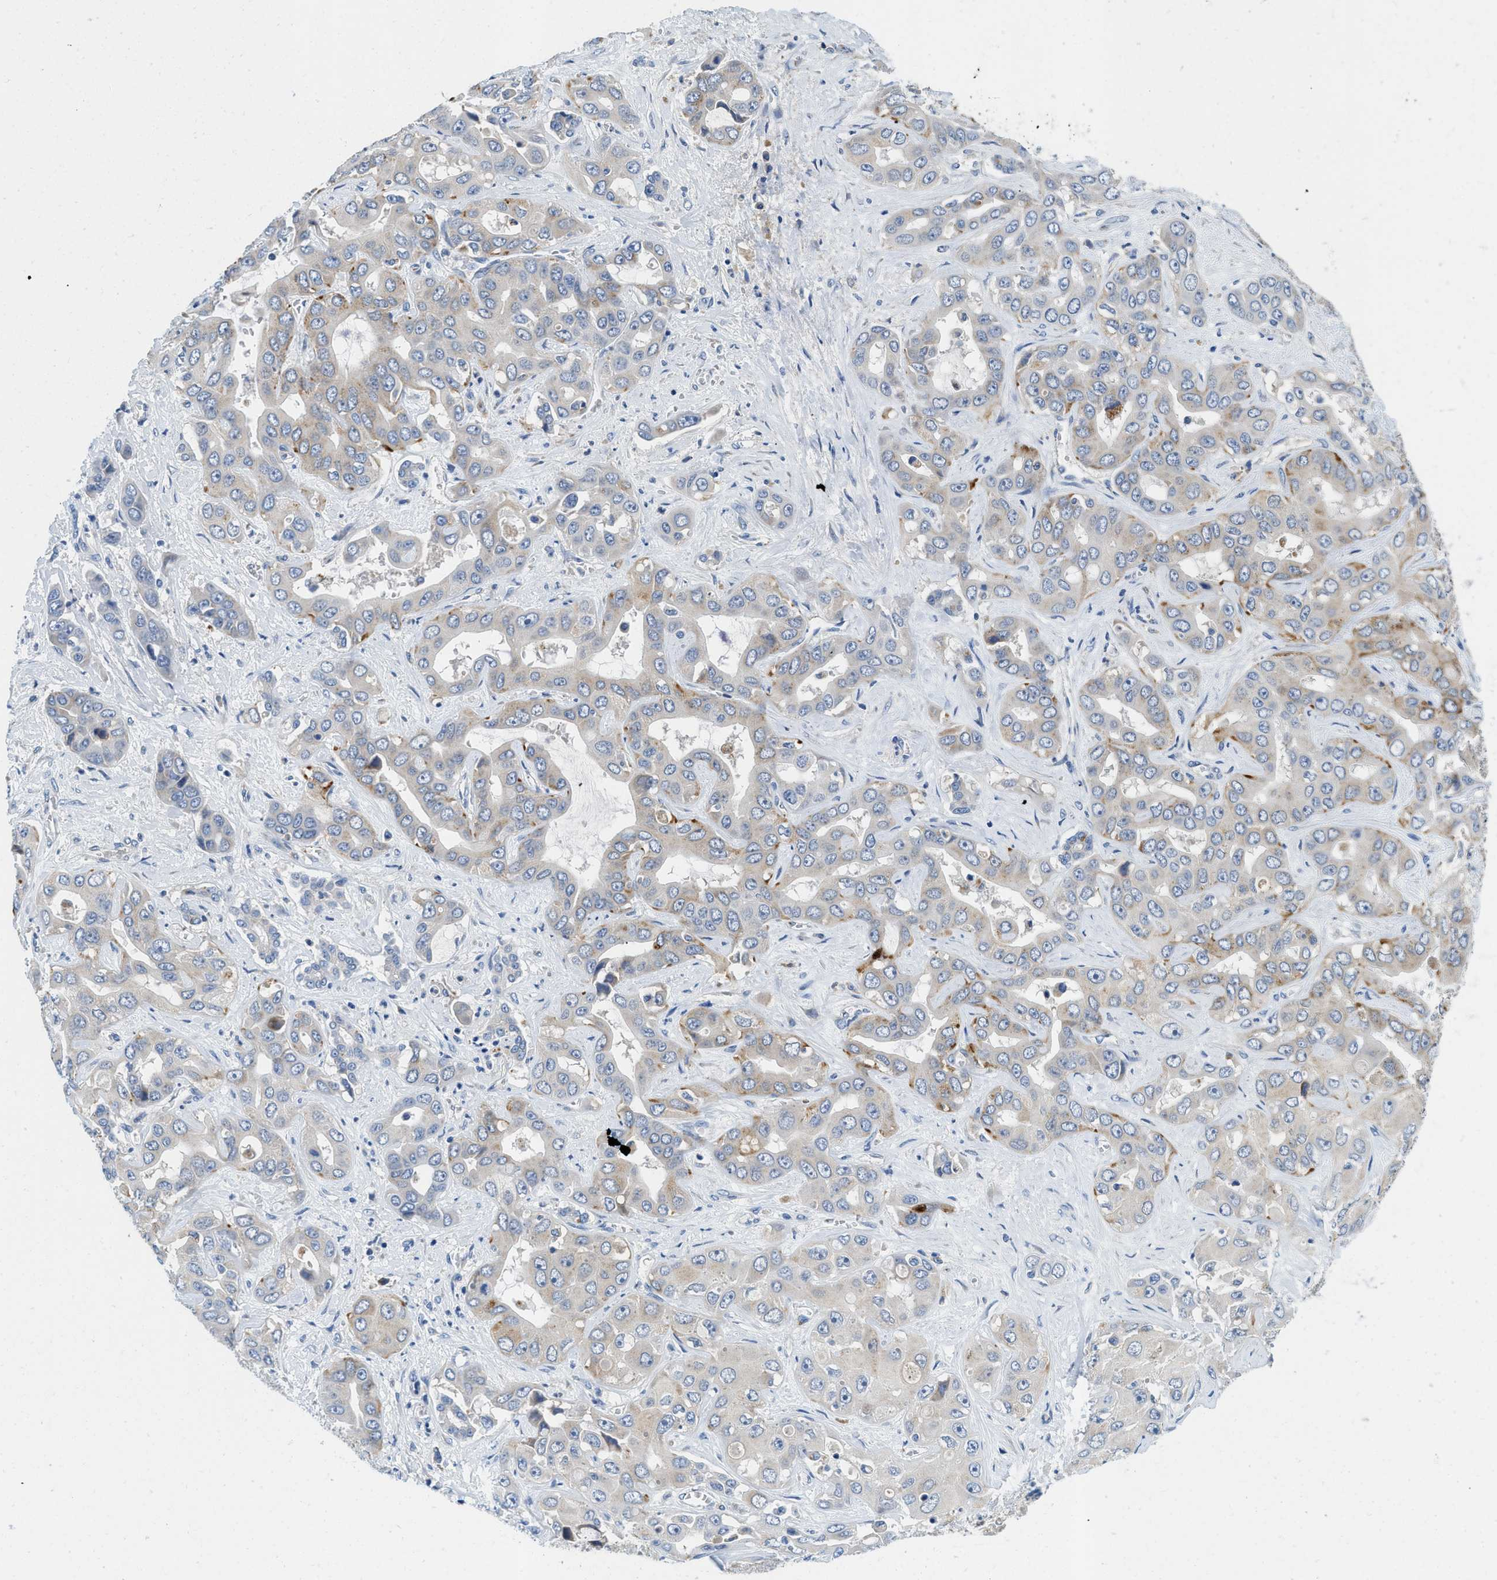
{"staining": {"intensity": "moderate", "quantity": "<25%", "location": "cytoplasmic/membranous"}, "tissue": "liver cancer", "cell_type": "Tumor cells", "image_type": "cancer", "snomed": [{"axis": "morphology", "description": "Cholangiocarcinoma"}, {"axis": "topography", "description": "Liver"}], "caption": "Liver cholangiocarcinoma was stained to show a protein in brown. There is low levels of moderate cytoplasmic/membranous positivity in about <25% of tumor cells. Using DAB (brown) and hematoxylin (blue) stains, captured at high magnification using brightfield microscopy.", "gene": "TSPAN3", "patient": {"sex": "female", "age": 52}}